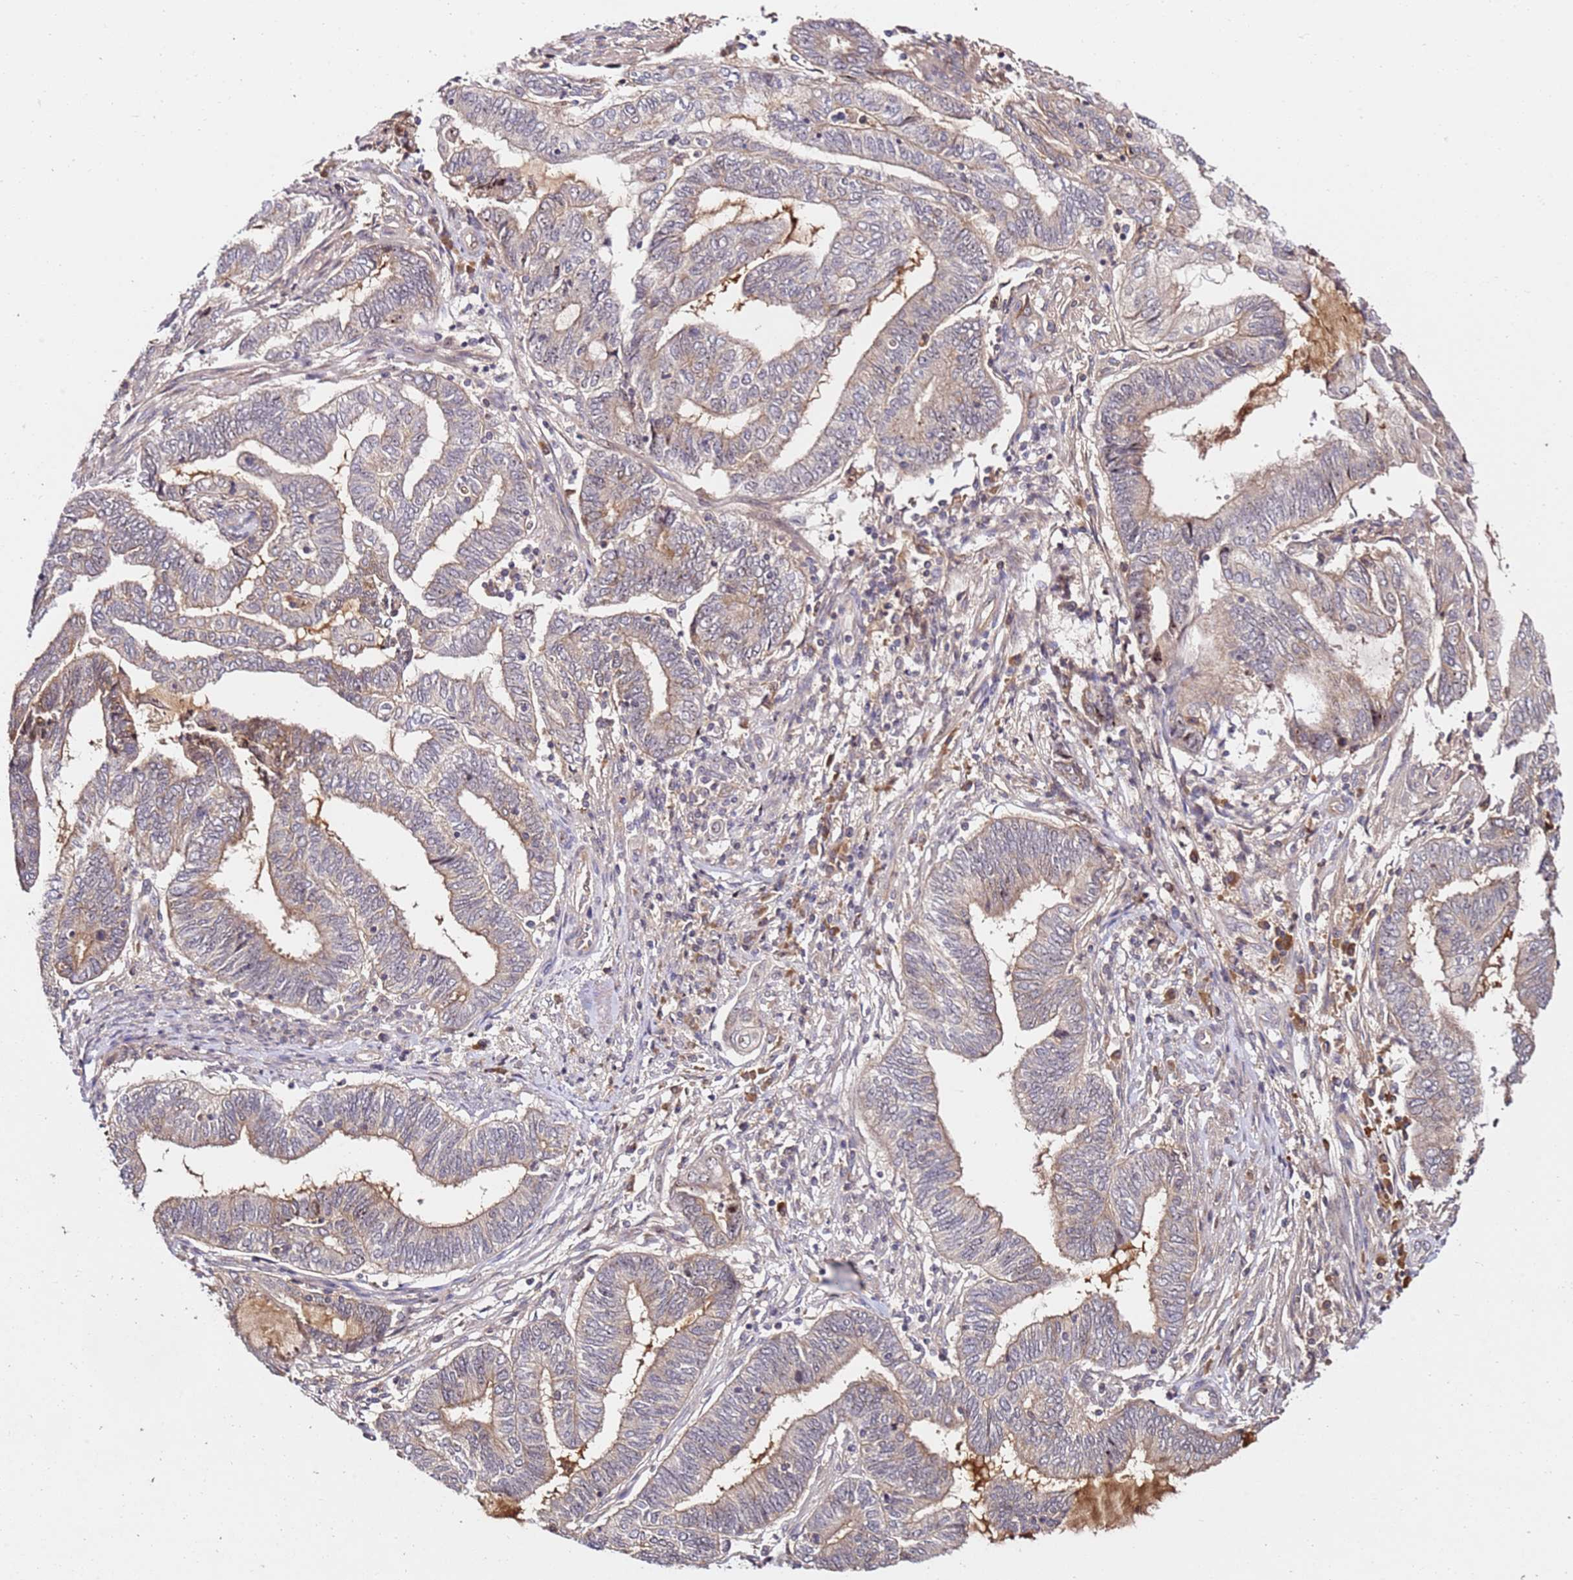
{"staining": {"intensity": "weak", "quantity": "25%-75%", "location": "cytoplasmic/membranous"}, "tissue": "endometrial cancer", "cell_type": "Tumor cells", "image_type": "cancer", "snomed": [{"axis": "morphology", "description": "Adenocarcinoma, NOS"}, {"axis": "topography", "description": "Uterus"}, {"axis": "topography", "description": "Endometrium"}], "caption": "High-magnification brightfield microscopy of endometrial cancer stained with DAB (3,3'-diaminobenzidine) (brown) and counterstained with hematoxylin (blue). tumor cells exhibit weak cytoplasmic/membranous expression is seen in approximately25%-75% of cells.", "gene": "DDX27", "patient": {"sex": "female", "age": 70}}